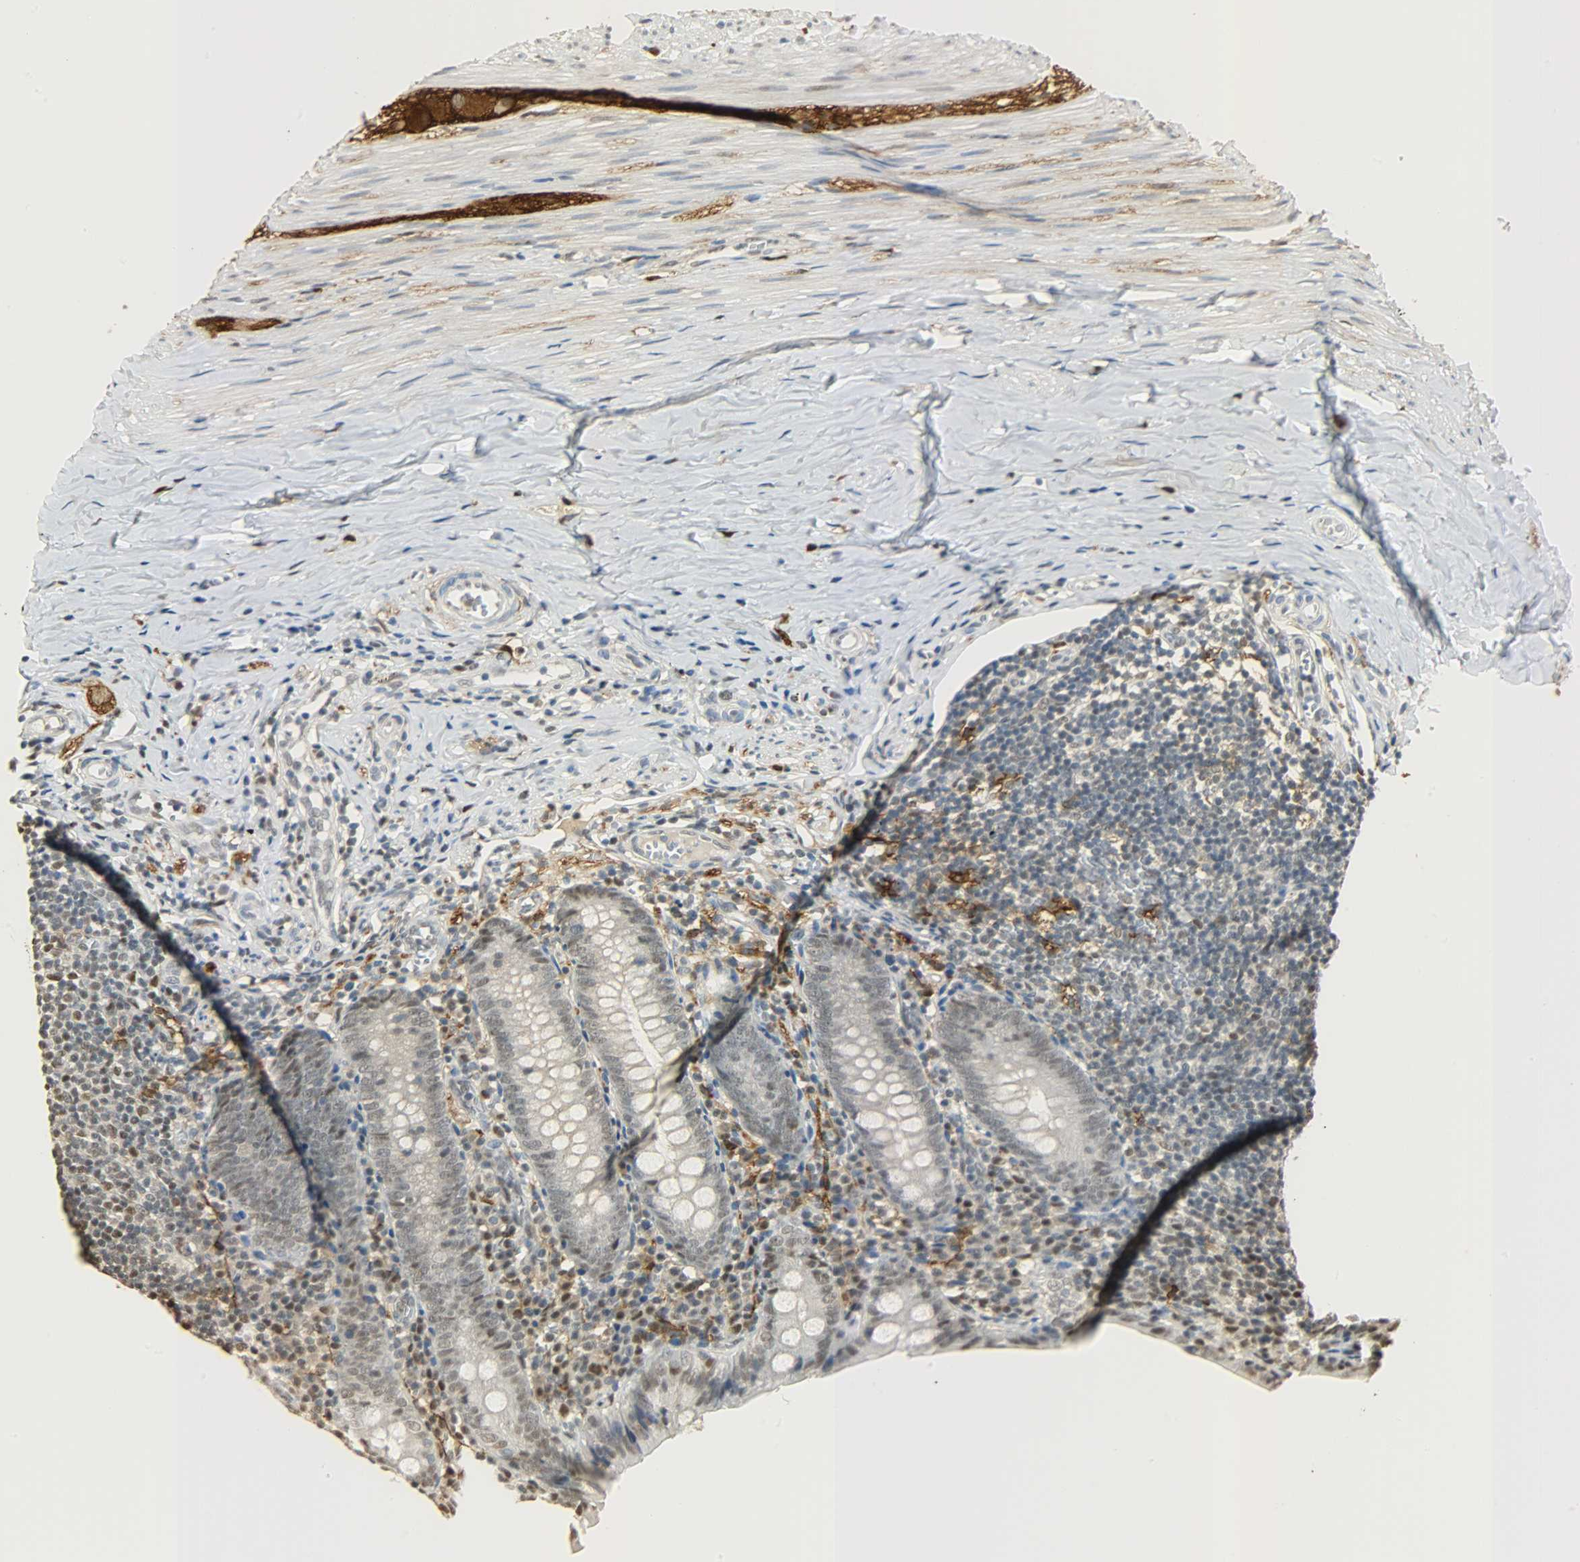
{"staining": {"intensity": "weak", "quantity": ">75%", "location": "nuclear"}, "tissue": "appendix", "cell_type": "Glandular cells", "image_type": "normal", "snomed": [{"axis": "morphology", "description": "Normal tissue, NOS"}, {"axis": "topography", "description": "Appendix"}], "caption": "This micrograph demonstrates IHC staining of benign appendix, with low weak nuclear positivity in approximately >75% of glandular cells.", "gene": "NGFR", "patient": {"sex": "female", "age": 10}}